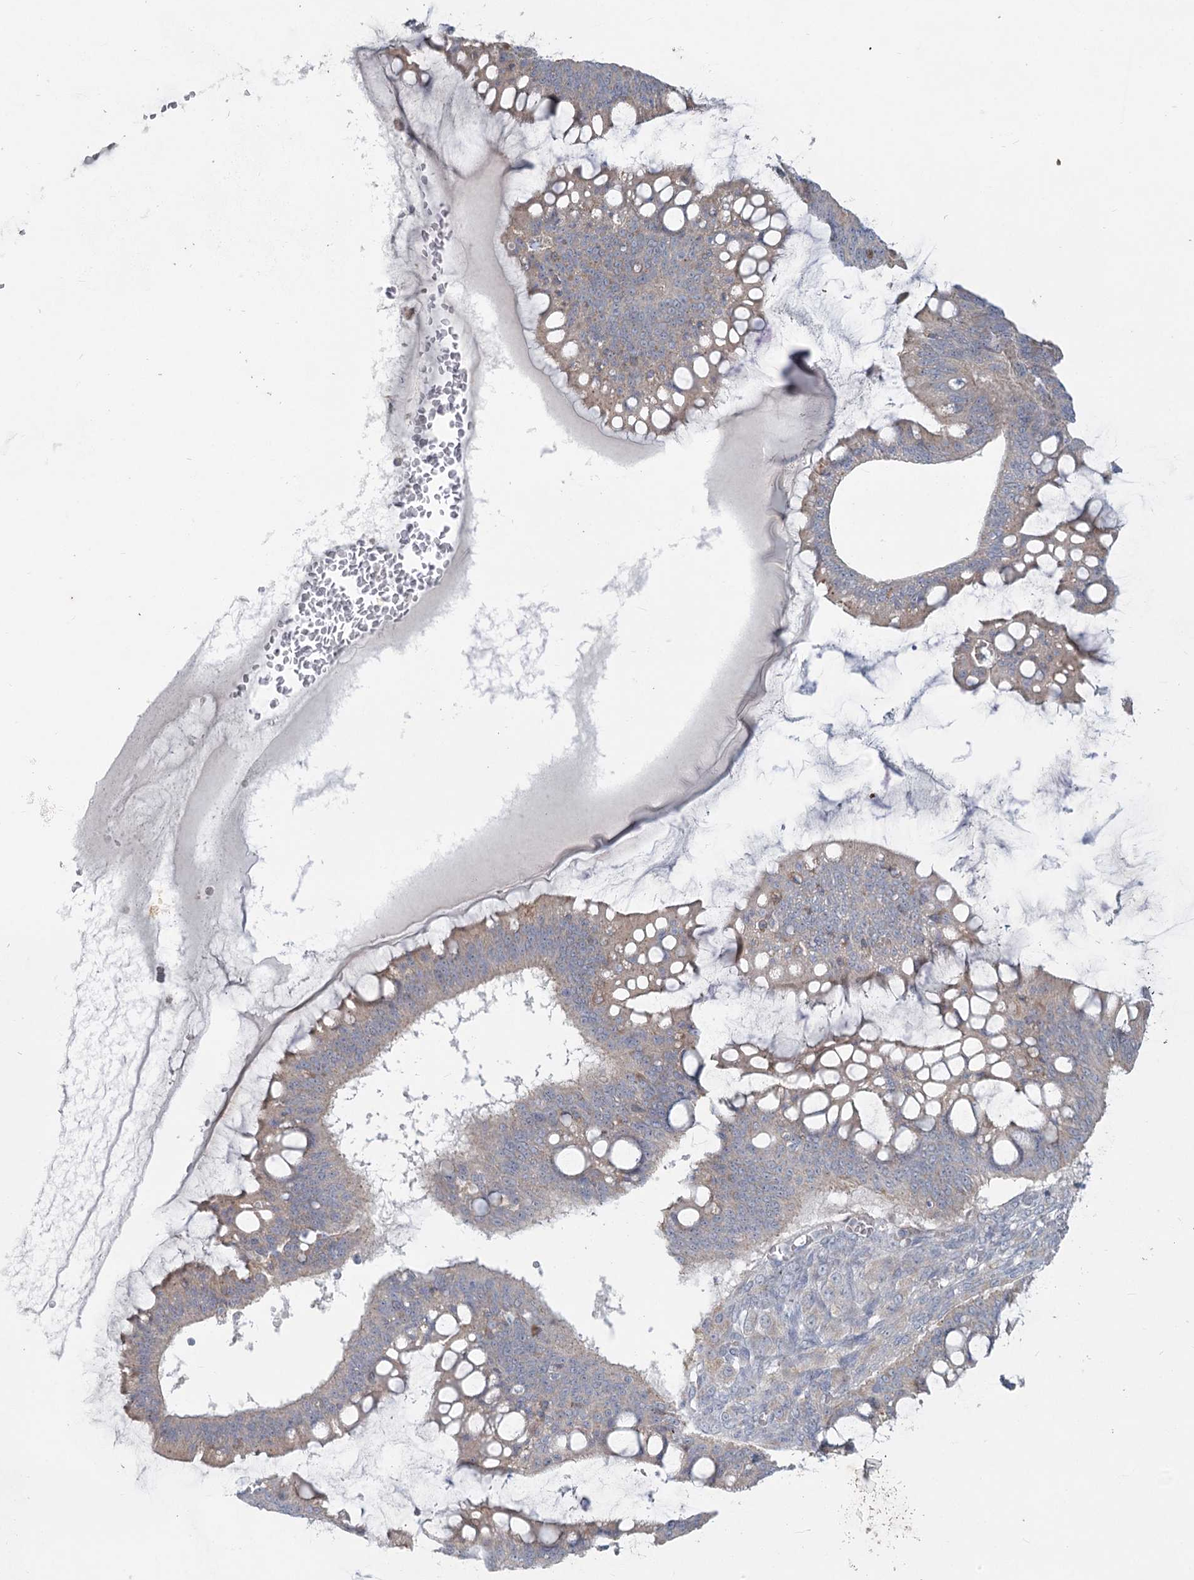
{"staining": {"intensity": "weak", "quantity": "<25%", "location": "cytoplasmic/membranous"}, "tissue": "ovarian cancer", "cell_type": "Tumor cells", "image_type": "cancer", "snomed": [{"axis": "morphology", "description": "Cystadenocarcinoma, mucinous, NOS"}, {"axis": "topography", "description": "Ovary"}], "caption": "Tumor cells are negative for protein expression in human mucinous cystadenocarcinoma (ovarian). Nuclei are stained in blue.", "gene": "PLA2G12A", "patient": {"sex": "female", "age": 73}}